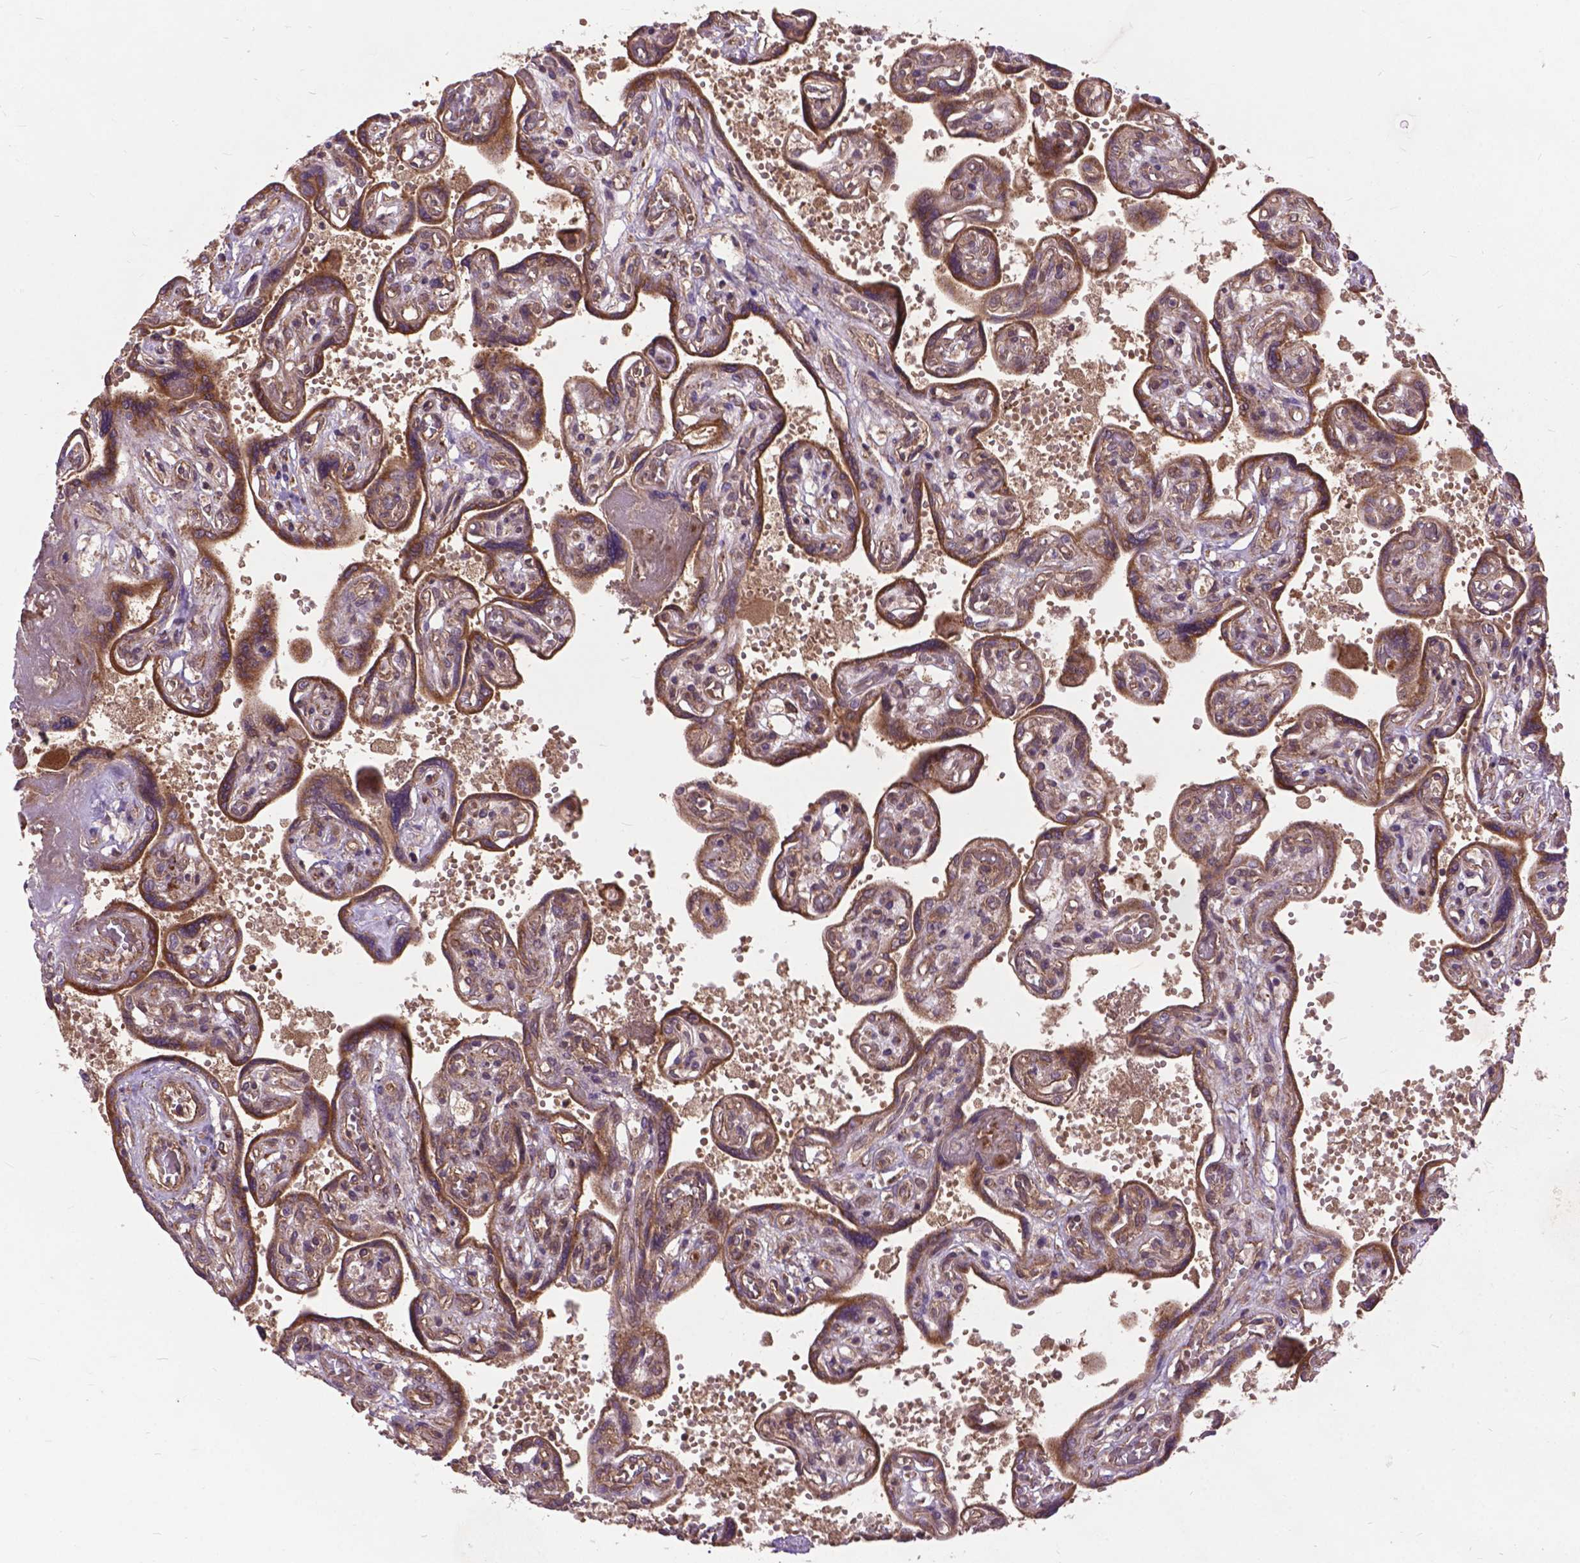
{"staining": {"intensity": "weak", "quantity": ">75%", "location": "cytoplasmic/membranous"}, "tissue": "placenta", "cell_type": "Decidual cells", "image_type": "normal", "snomed": [{"axis": "morphology", "description": "Normal tissue, NOS"}, {"axis": "topography", "description": "Placenta"}], "caption": "Decidual cells exhibit weak cytoplasmic/membranous expression in about >75% of cells in benign placenta.", "gene": "ZNF616", "patient": {"sex": "female", "age": 32}}